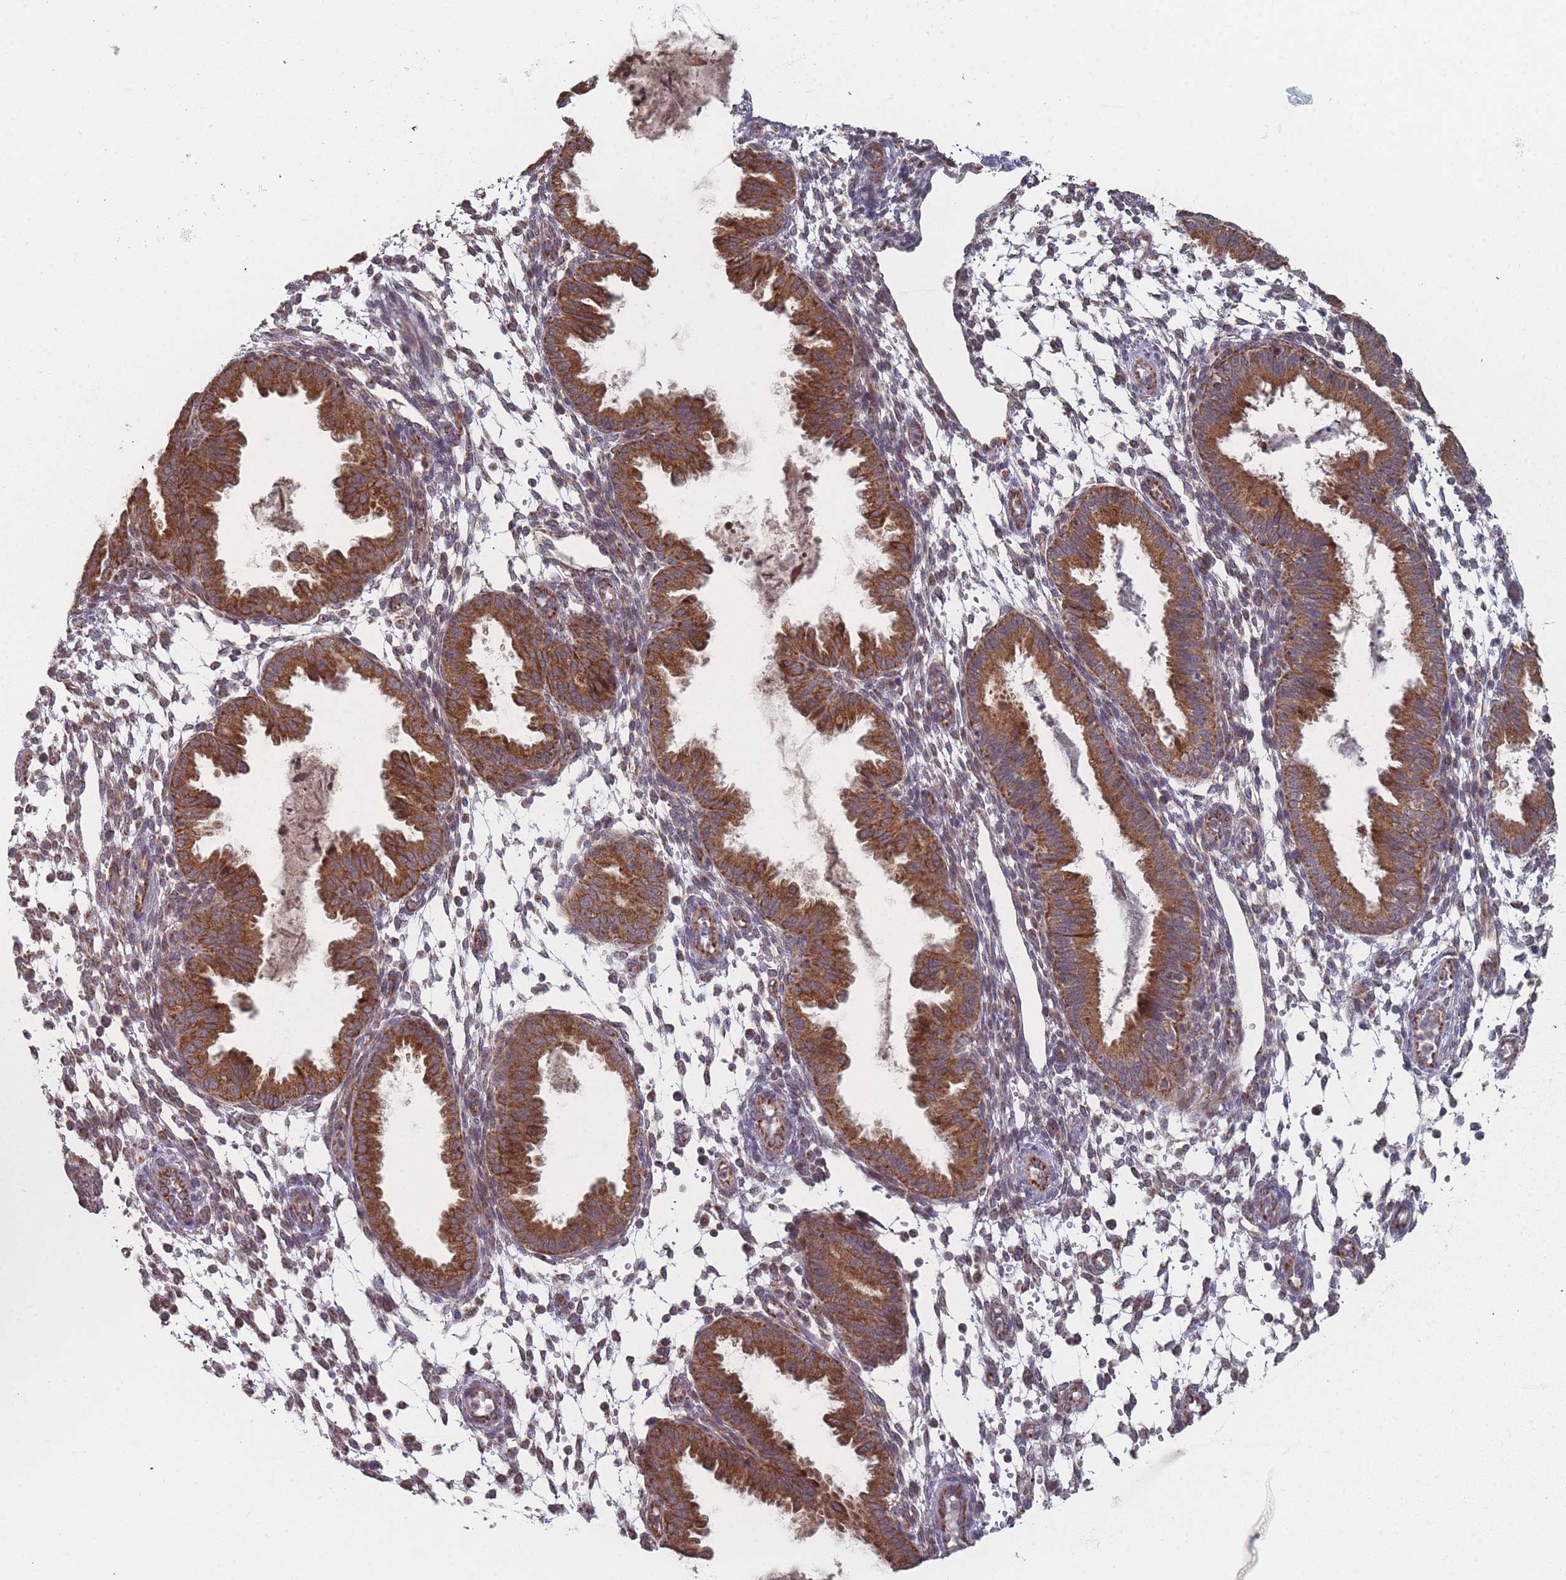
{"staining": {"intensity": "negative", "quantity": "none", "location": "none"}, "tissue": "endometrium", "cell_type": "Cells in endometrial stroma", "image_type": "normal", "snomed": [{"axis": "morphology", "description": "Normal tissue, NOS"}, {"axis": "topography", "description": "Endometrium"}], "caption": "Normal endometrium was stained to show a protein in brown. There is no significant positivity in cells in endometrial stroma. (DAB (3,3'-diaminobenzidine) immunohistochemistry visualized using brightfield microscopy, high magnification).", "gene": "PSMB3", "patient": {"sex": "female", "age": 33}}